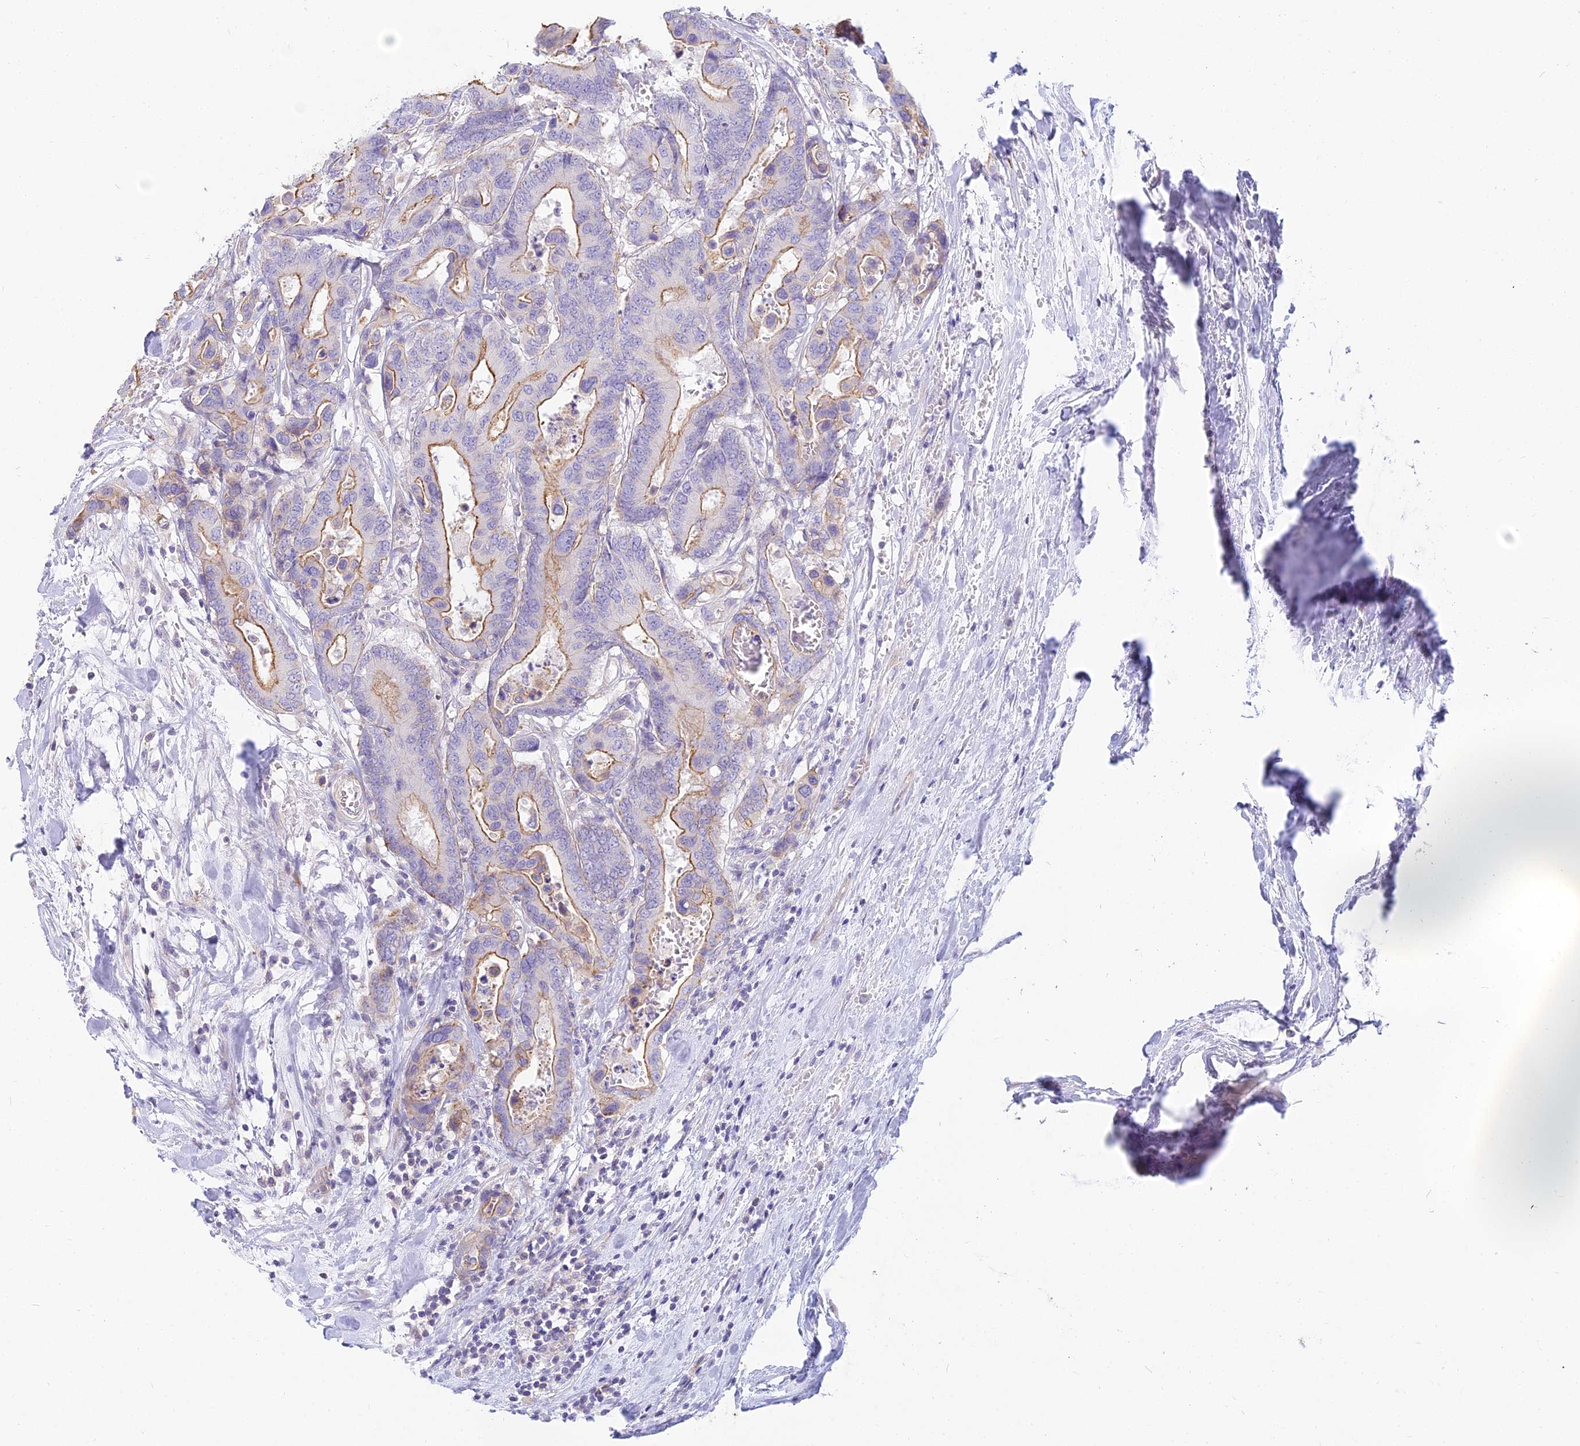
{"staining": {"intensity": "moderate", "quantity": "25%-75%", "location": "cytoplasmic/membranous"}, "tissue": "colorectal cancer", "cell_type": "Tumor cells", "image_type": "cancer", "snomed": [{"axis": "morphology", "description": "Normal tissue, NOS"}, {"axis": "morphology", "description": "Adenocarcinoma, NOS"}, {"axis": "topography", "description": "Colon"}], "caption": "Colorectal cancer was stained to show a protein in brown. There is medium levels of moderate cytoplasmic/membranous staining in approximately 25%-75% of tumor cells.", "gene": "SMIM24", "patient": {"sex": "male", "age": 82}}